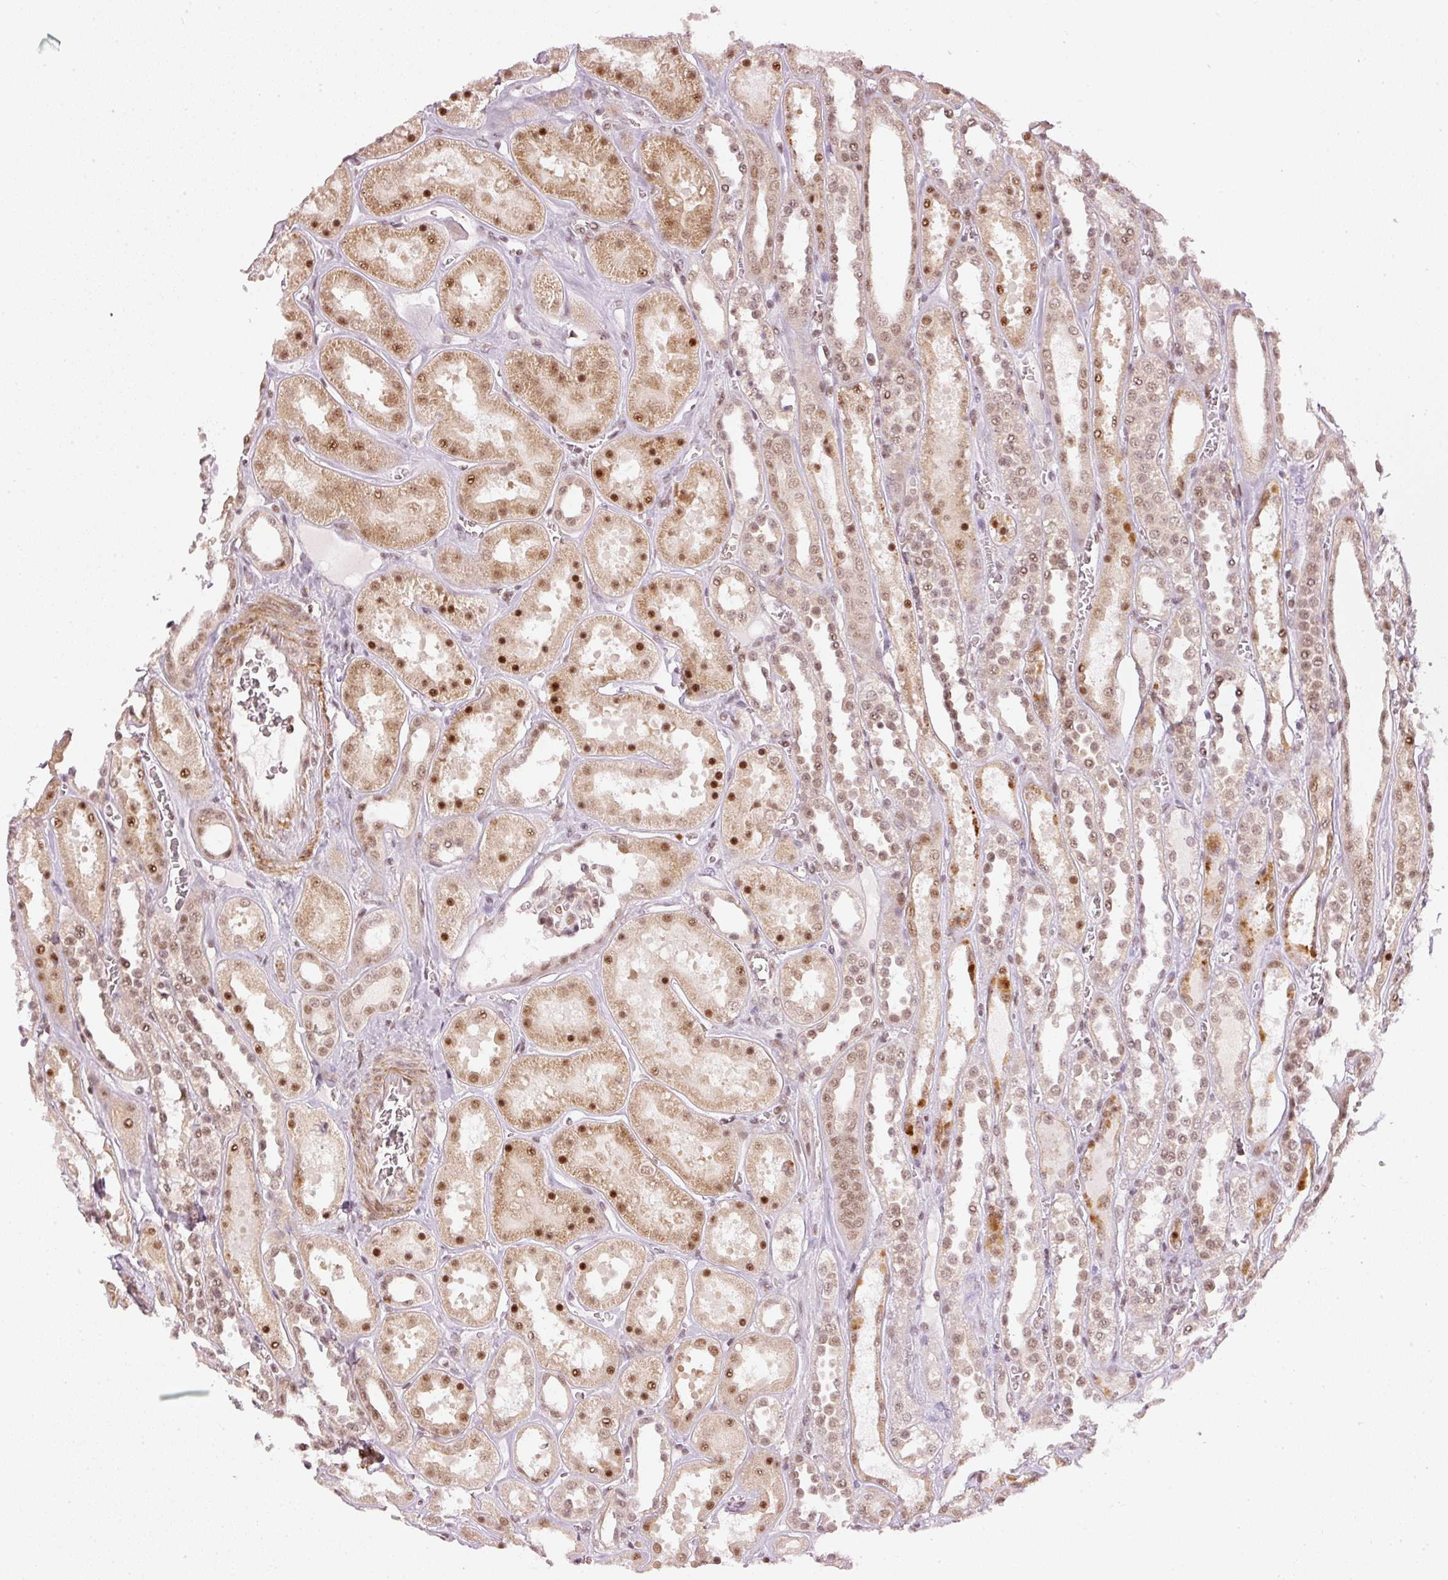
{"staining": {"intensity": "weak", "quantity": "25%-75%", "location": "nuclear"}, "tissue": "kidney", "cell_type": "Cells in glomeruli", "image_type": "normal", "snomed": [{"axis": "morphology", "description": "Normal tissue, NOS"}, {"axis": "topography", "description": "Kidney"}], "caption": "Human kidney stained with a brown dye reveals weak nuclear positive staining in approximately 25%-75% of cells in glomeruli.", "gene": "THOC6", "patient": {"sex": "female", "age": 41}}